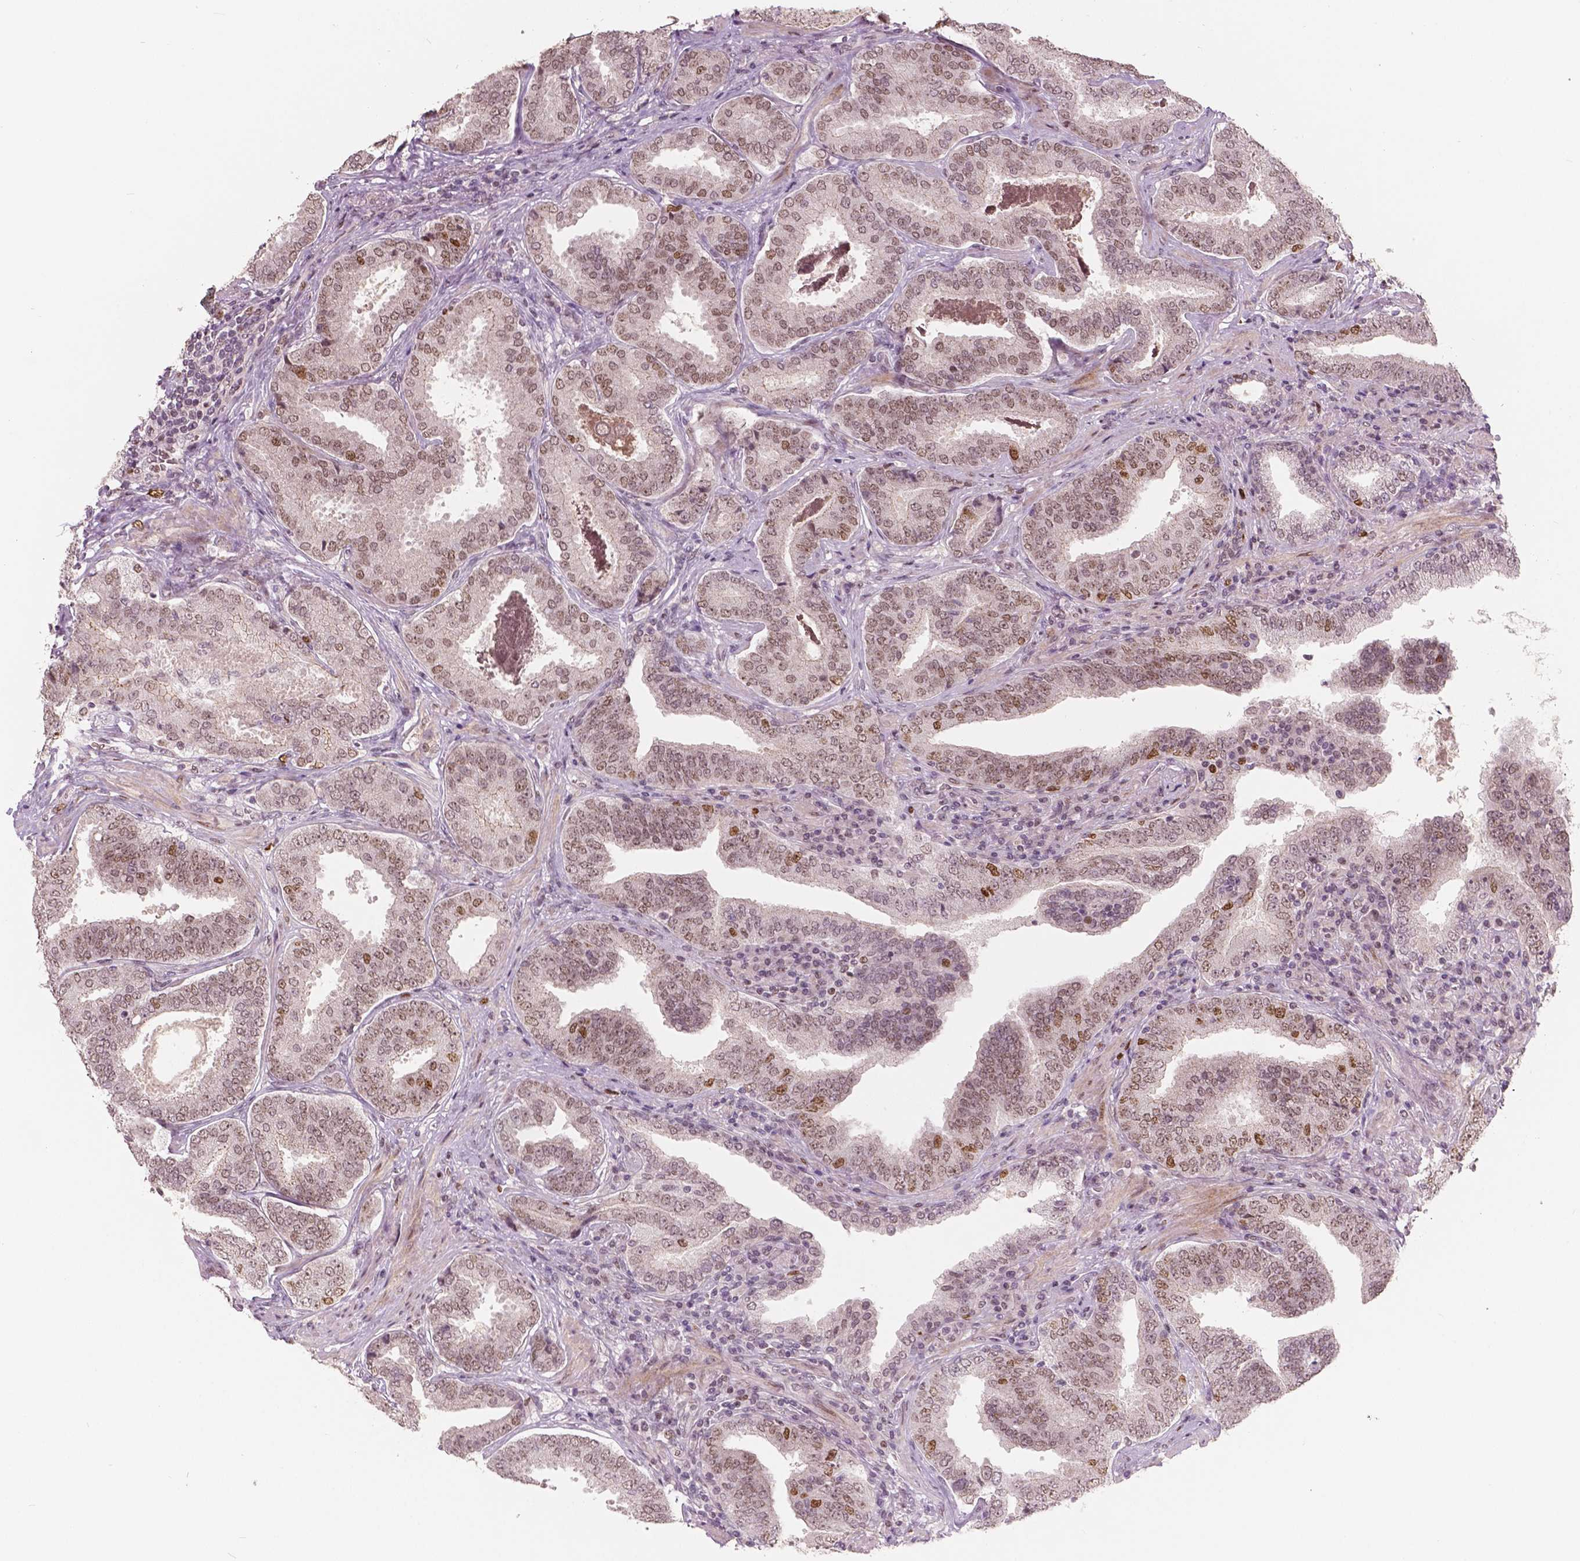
{"staining": {"intensity": "weak", "quantity": ">75%", "location": "nuclear"}, "tissue": "prostate cancer", "cell_type": "Tumor cells", "image_type": "cancer", "snomed": [{"axis": "morphology", "description": "Adenocarcinoma, NOS"}, {"axis": "topography", "description": "Prostate"}], "caption": "Adenocarcinoma (prostate) tissue displays weak nuclear expression in approximately >75% of tumor cells", "gene": "NSD2", "patient": {"sex": "male", "age": 64}}